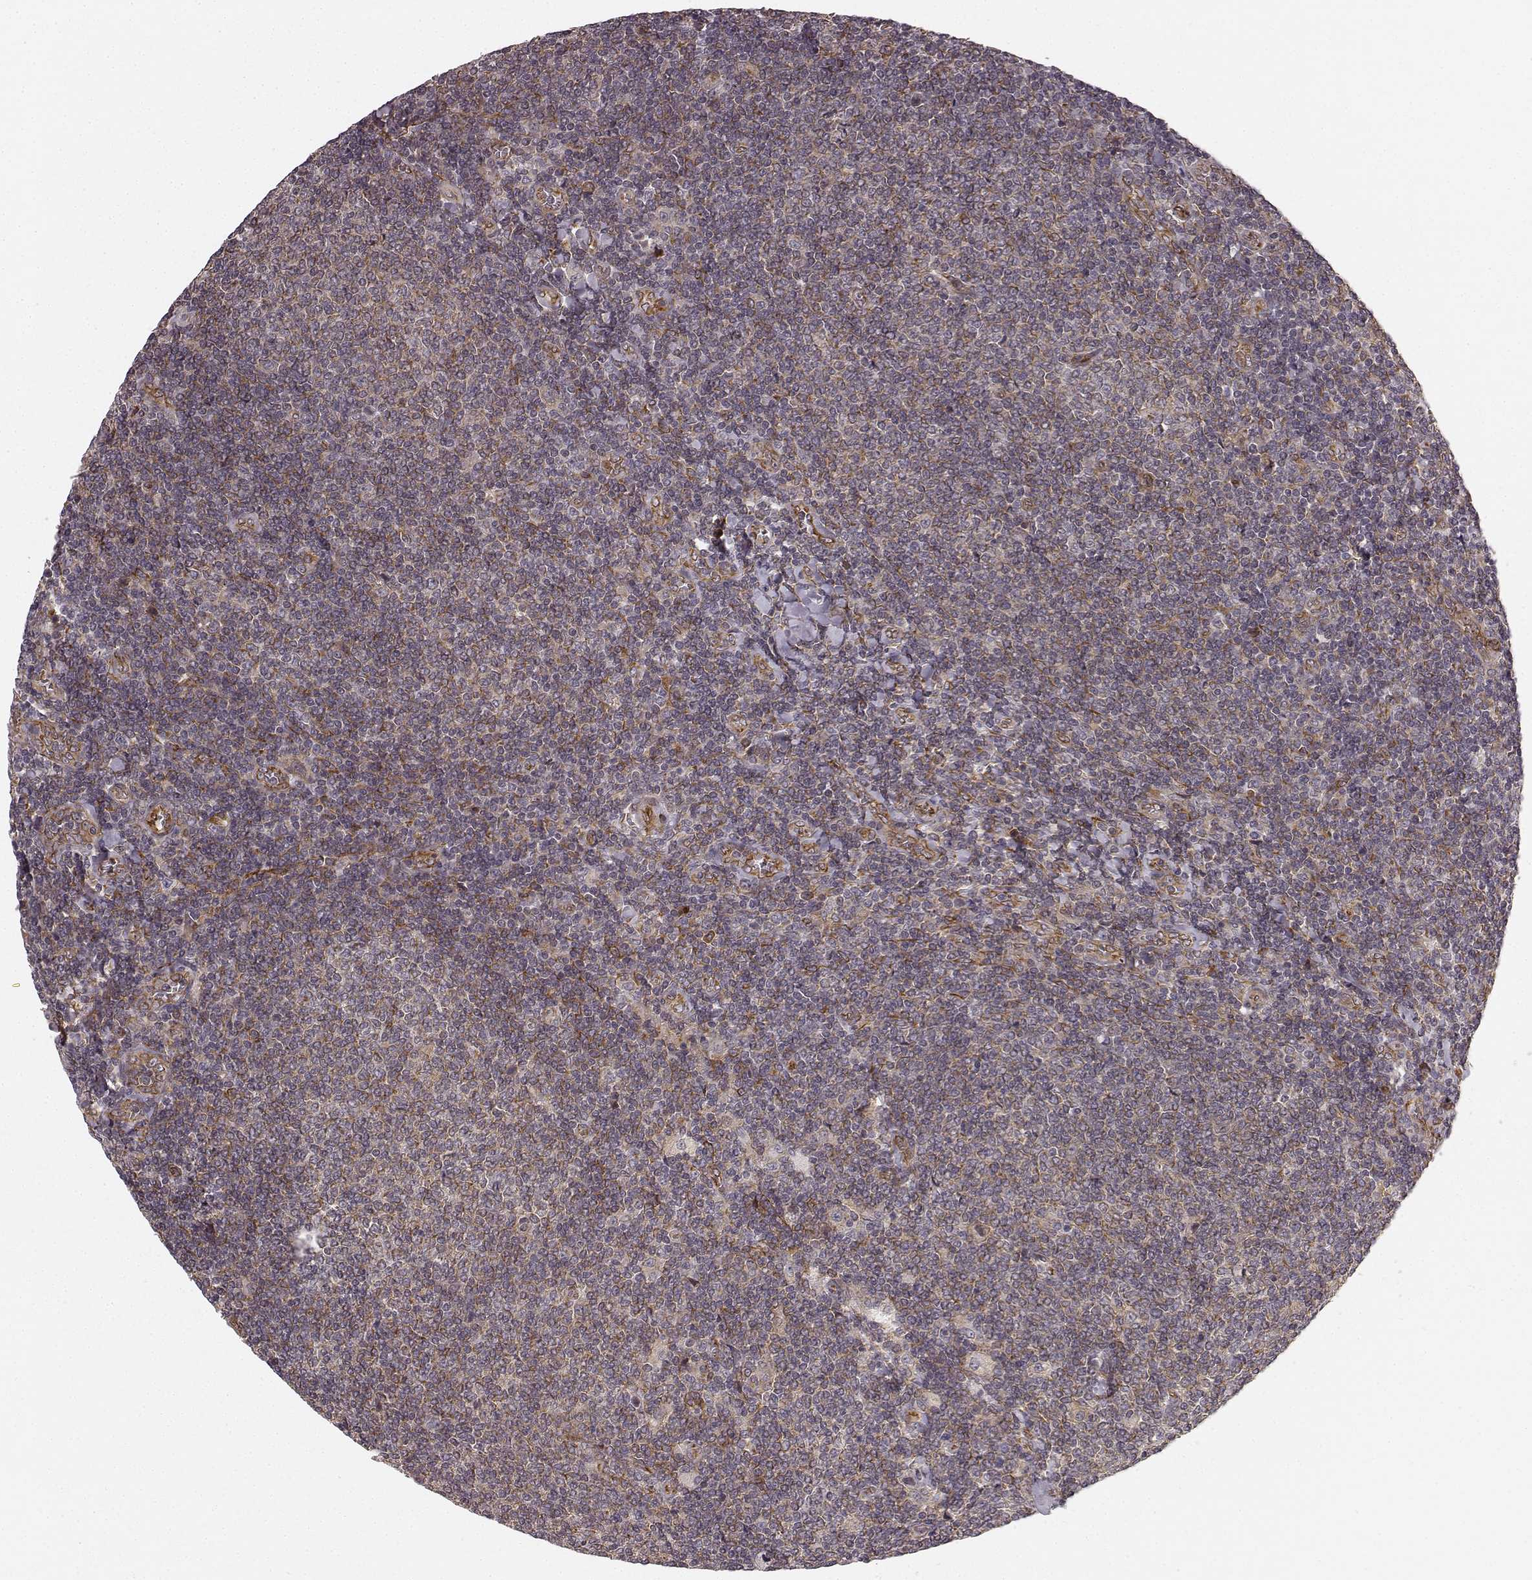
{"staining": {"intensity": "moderate", "quantity": ">75%", "location": "cytoplasmic/membranous"}, "tissue": "lymphoma", "cell_type": "Tumor cells", "image_type": "cancer", "snomed": [{"axis": "morphology", "description": "Malignant lymphoma, non-Hodgkin's type, Low grade"}, {"axis": "topography", "description": "Lymph node"}], "caption": "Immunohistochemistry (IHC) staining of low-grade malignant lymphoma, non-Hodgkin's type, which displays medium levels of moderate cytoplasmic/membranous staining in about >75% of tumor cells indicating moderate cytoplasmic/membranous protein expression. The staining was performed using DAB (brown) for protein detection and nuclei were counterstained in hematoxylin (blue).", "gene": "TMEM14A", "patient": {"sex": "male", "age": 52}}